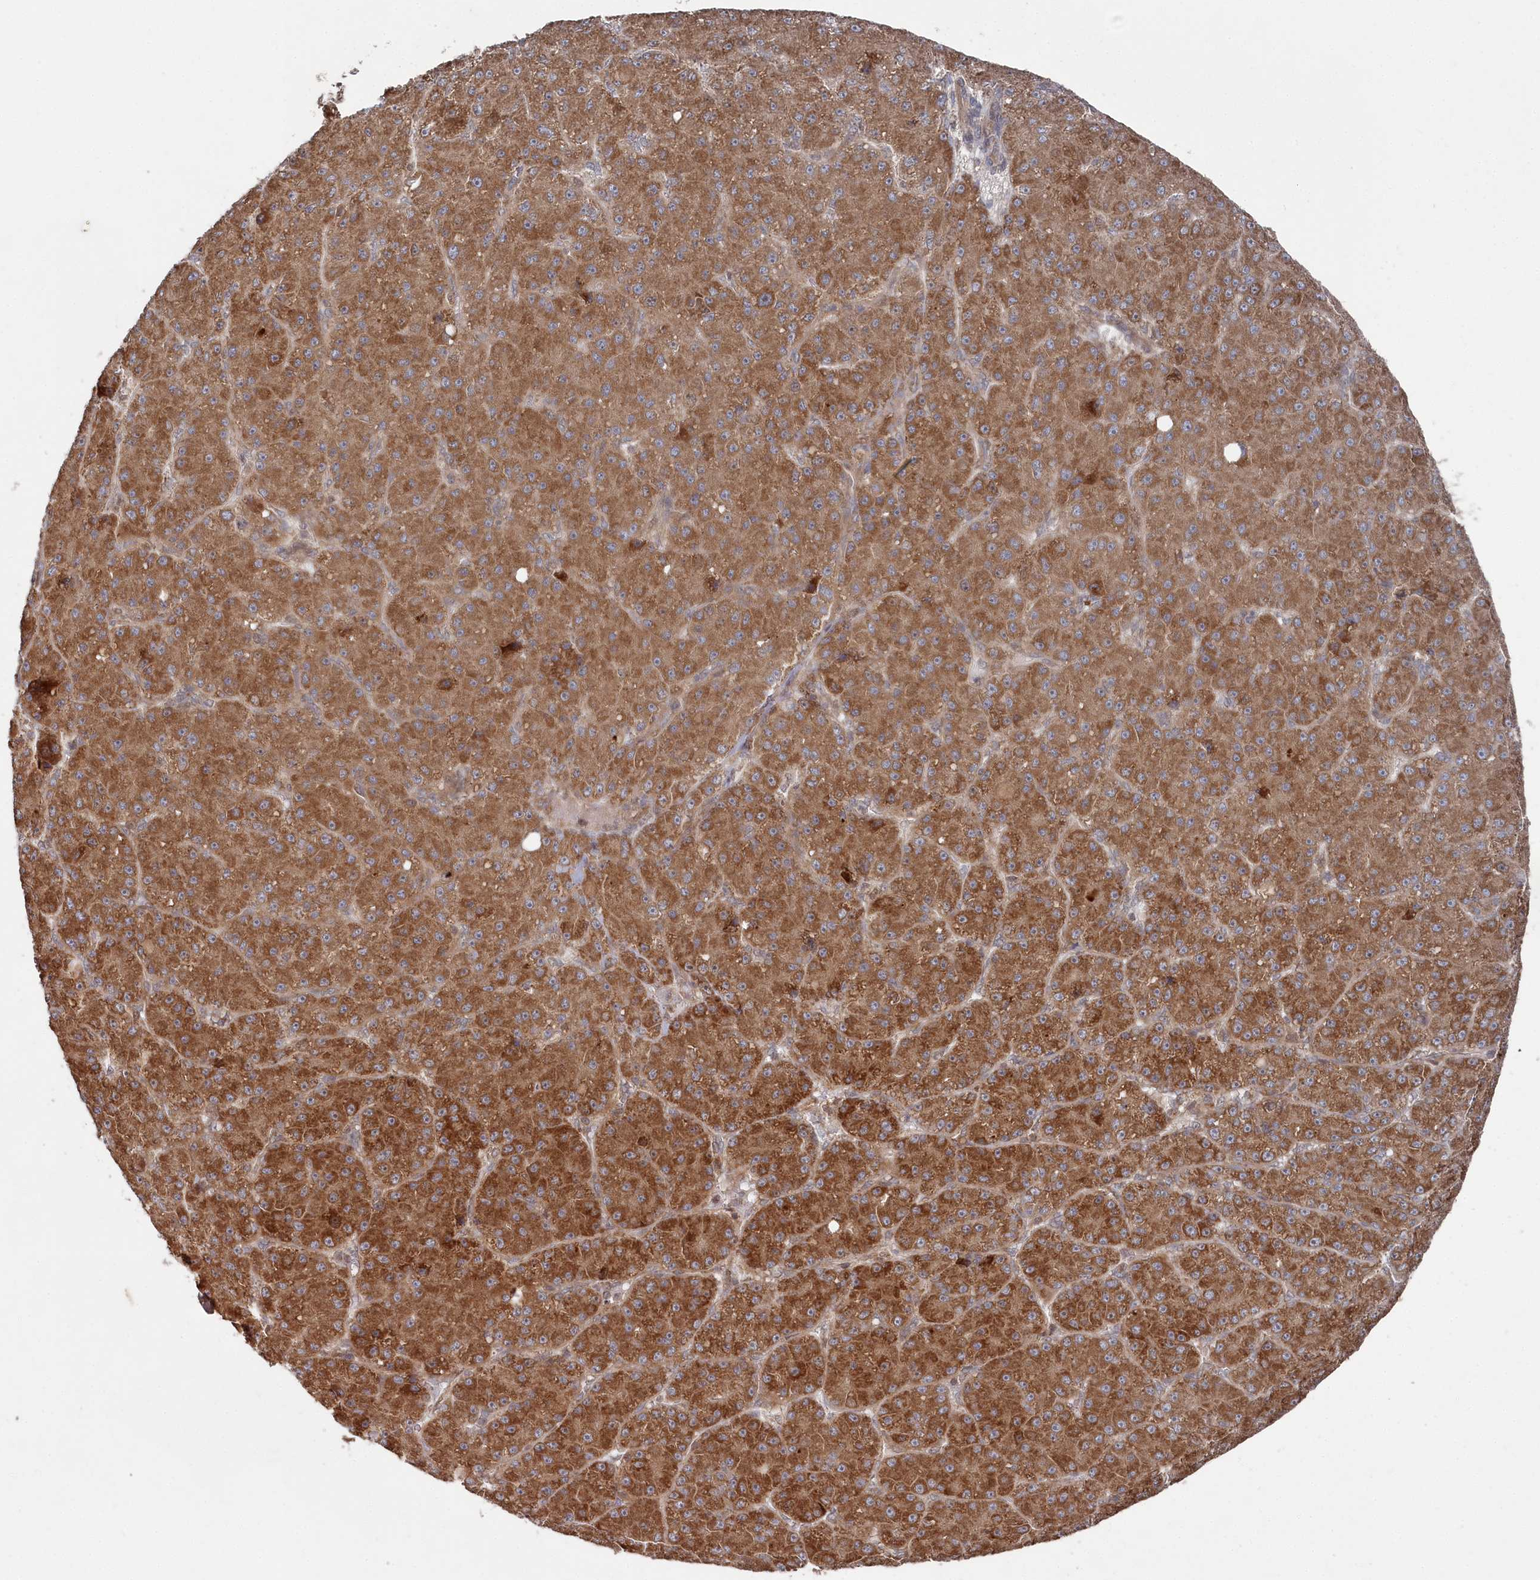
{"staining": {"intensity": "strong", "quantity": ">75%", "location": "cytoplasmic/membranous"}, "tissue": "liver cancer", "cell_type": "Tumor cells", "image_type": "cancer", "snomed": [{"axis": "morphology", "description": "Carcinoma, Hepatocellular, NOS"}, {"axis": "topography", "description": "Liver"}], "caption": "Immunohistochemistry histopathology image of human liver cancer (hepatocellular carcinoma) stained for a protein (brown), which exhibits high levels of strong cytoplasmic/membranous expression in about >75% of tumor cells.", "gene": "WAPL", "patient": {"sex": "male", "age": 67}}